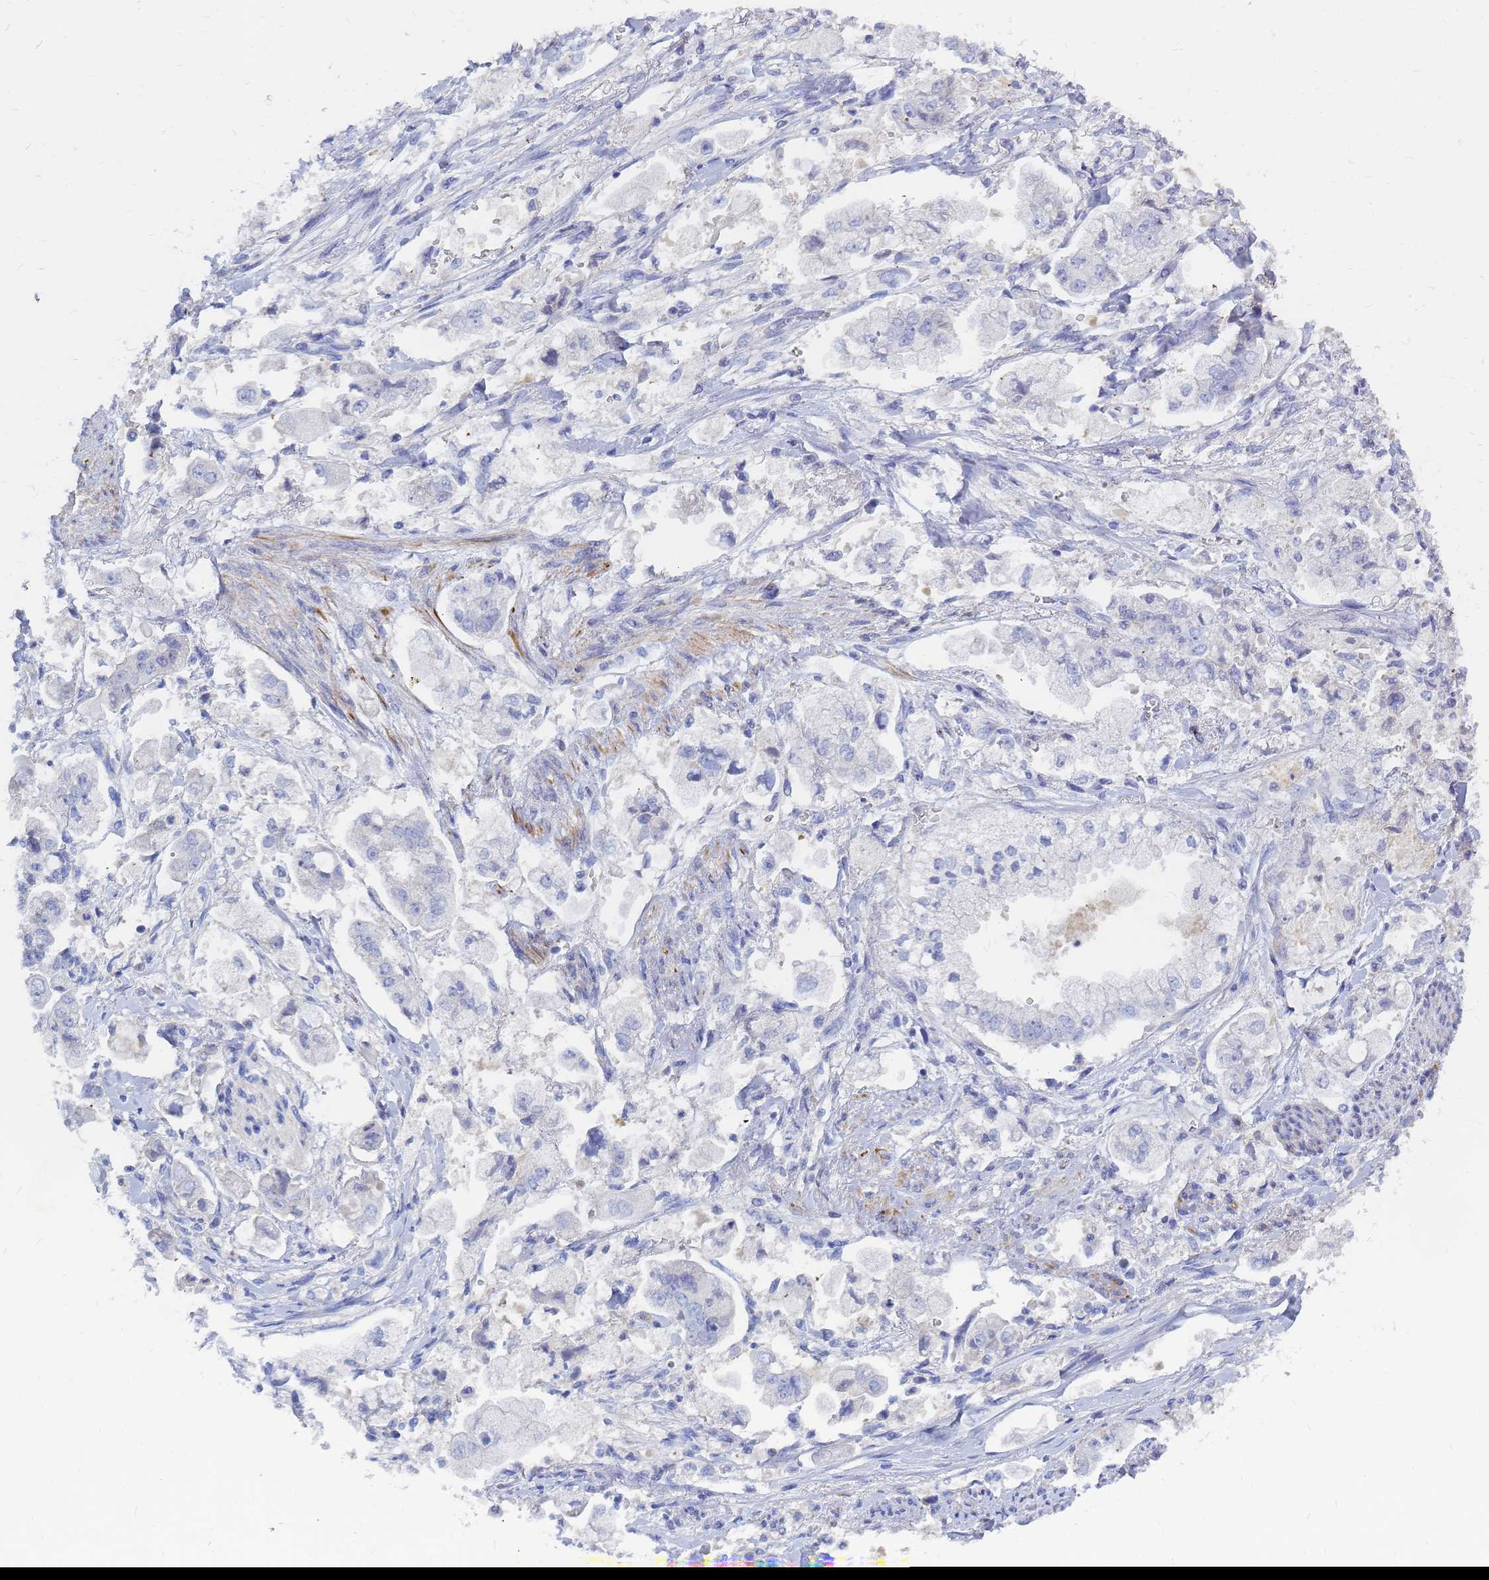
{"staining": {"intensity": "negative", "quantity": "none", "location": "none"}, "tissue": "stomach cancer", "cell_type": "Tumor cells", "image_type": "cancer", "snomed": [{"axis": "morphology", "description": "Adenocarcinoma, NOS"}, {"axis": "topography", "description": "Stomach"}], "caption": "DAB (3,3'-diaminobenzidine) immunohistochemical staining of adenocarcinoma (stomach) exhibits no significant staining in tumor cells. (Brightfield microscopy of DAB immunohistochemistry at high magnification).", "gene": "ZNF552", "patient": {"sex": "male", "age": 62}}